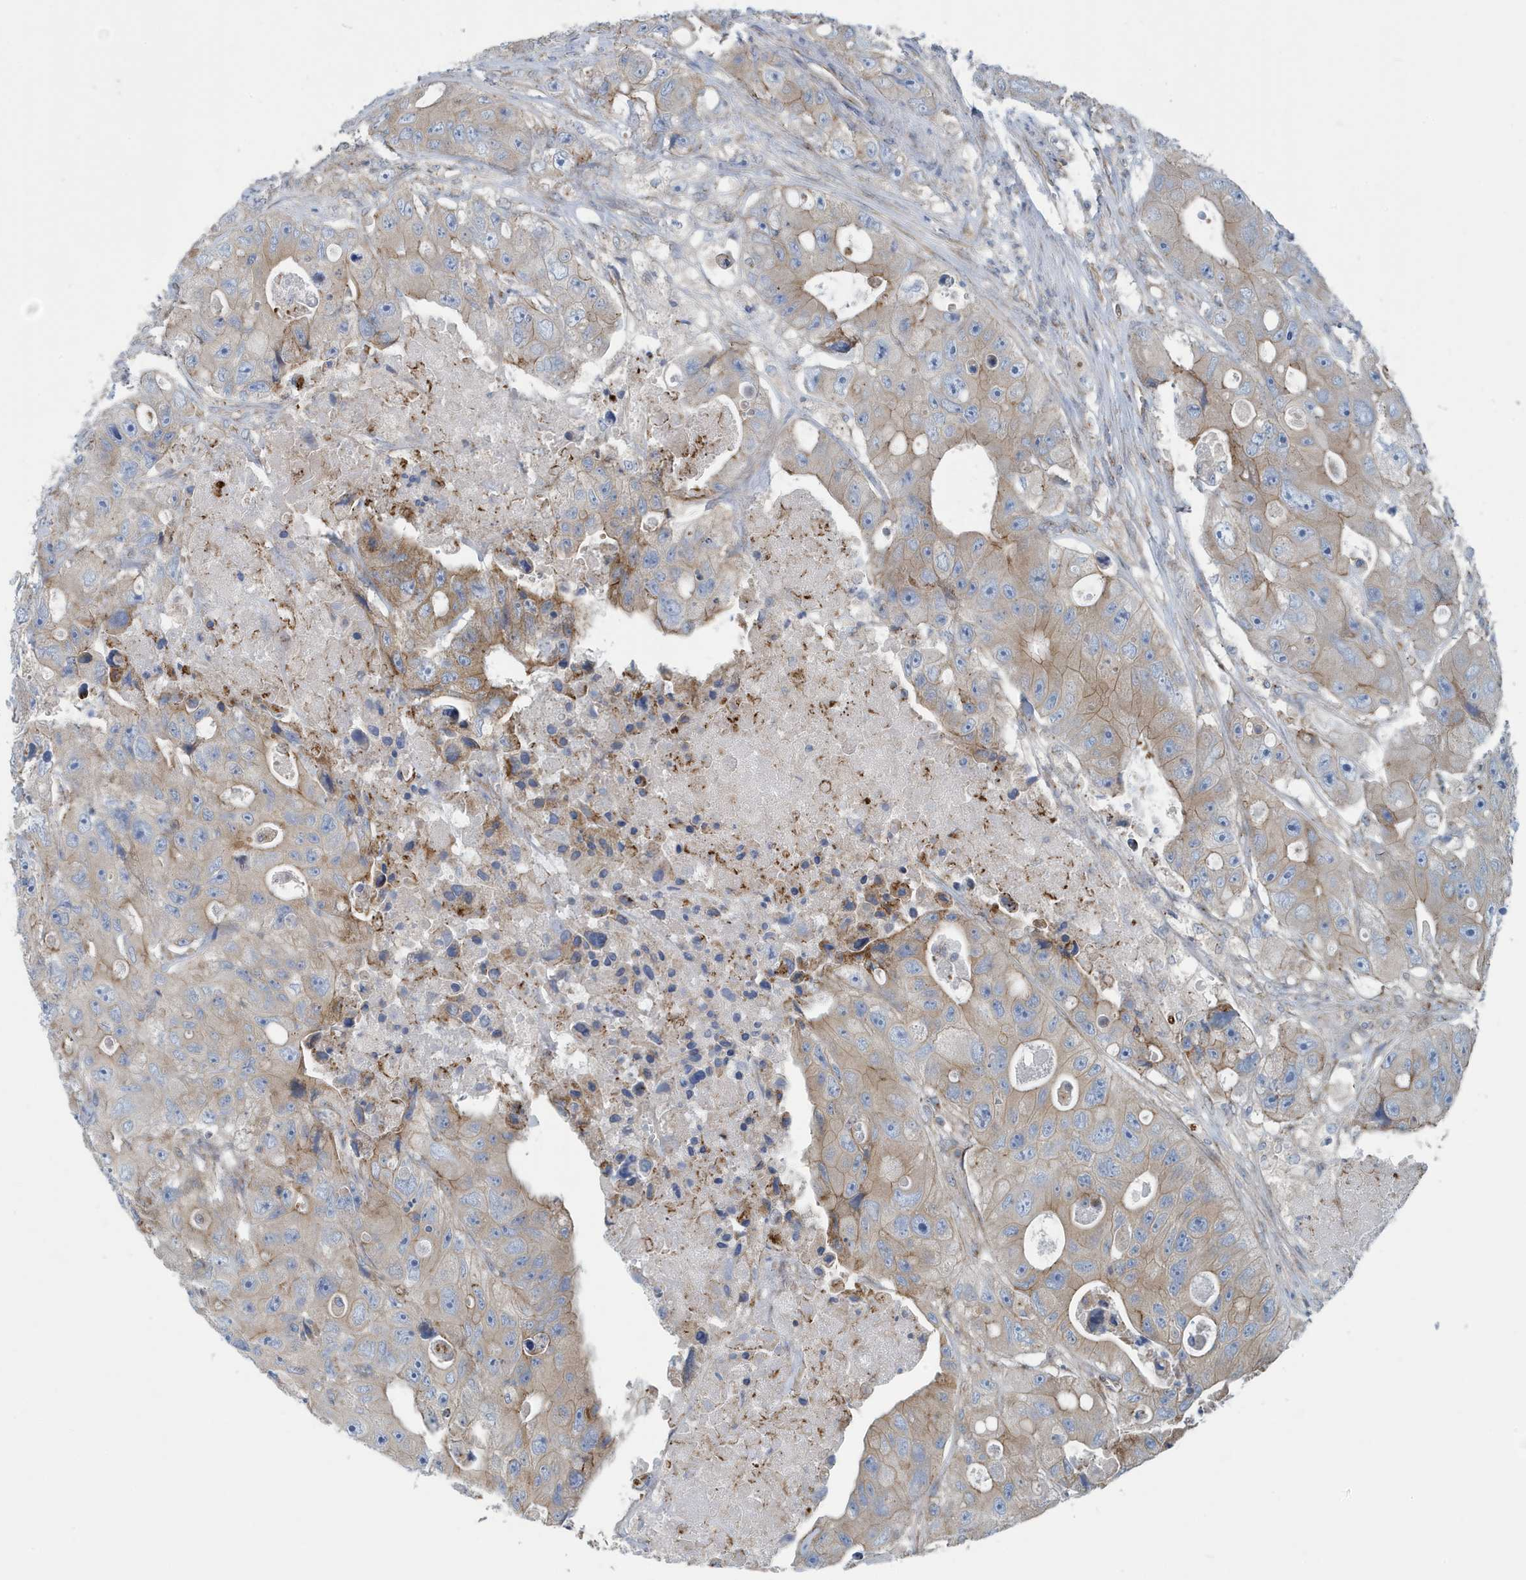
{"staining": {"intensity": "moderate", "quantity": "<25%", "location": "cytoplasmic/membranous"}, "tissue": "colorectal cancer", "cell_type": "Tumor cells", "image_type": "cancer", "snomed": [{"axis": "morphology", "description": "Adenocarcinoma, NOS"}, {"axis": "topography", "description": "Colon"}], "caption": "IHC image of neoplastic tissue: human colorectal adenocarcinoma stained using IHC displays low levels of moderate protein expression localized specifically in the cytoplasmic/membranous of tumor cells, appearing as a cytoplasmic/membranous brown color.", "gene": "PPM1M", "patient": {"sex": "female", "age": 46}}